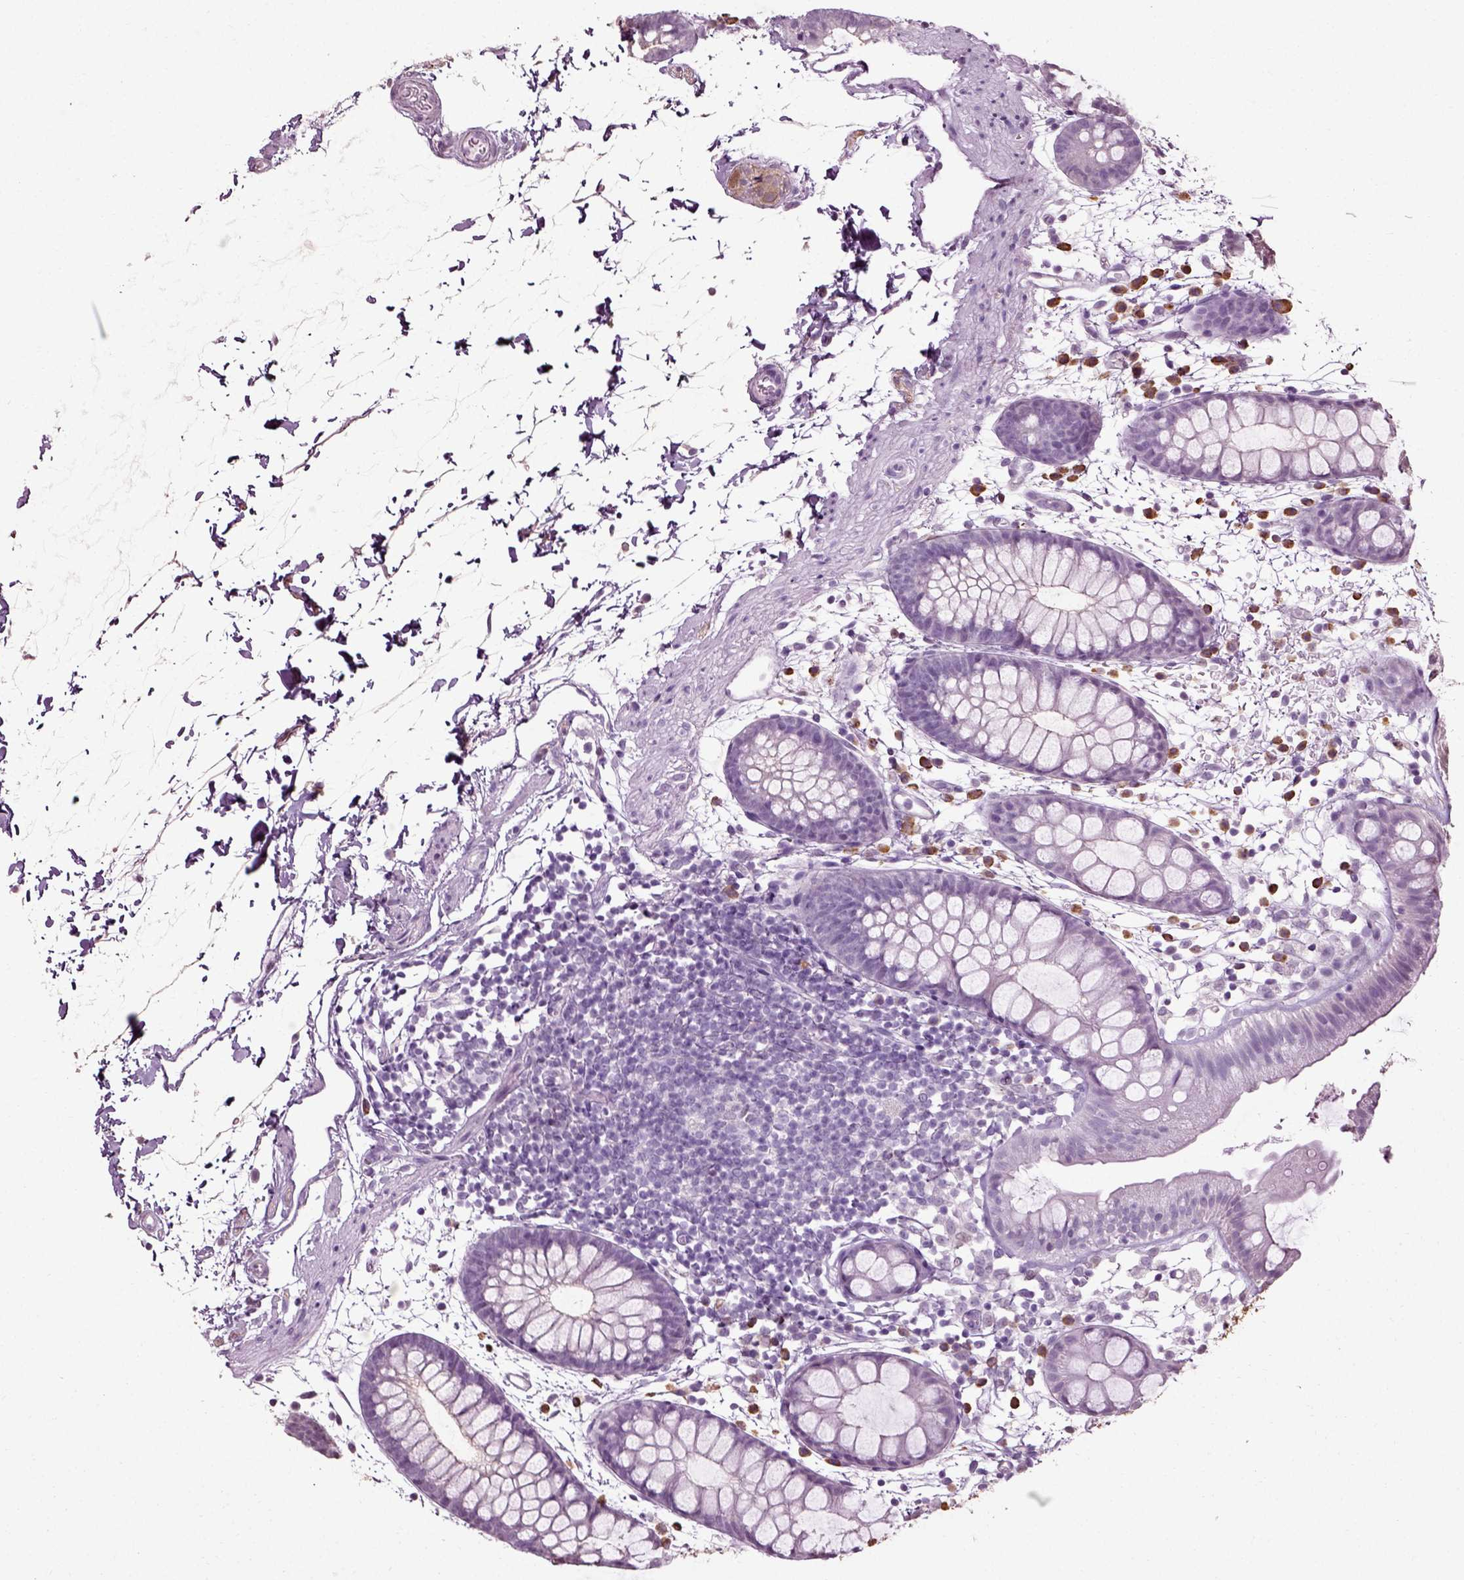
{"staining": {"intensity": "negative", "quantity": "none", "location": "none"}, "tissue": "rectum", "cell_type": "Glandular cells", "image_type": "normal", "snomed": [{"axis": "morphology", "description": "Normal tissue, NOS"}, {"axis": "topography", "description": "Rectum"}], "caption": "The histopathology image demonstrates no significant positivity in glandular cells of rectum.", "gene": "SLC26A8", "patient": {"sex": "male", "age": 57}}